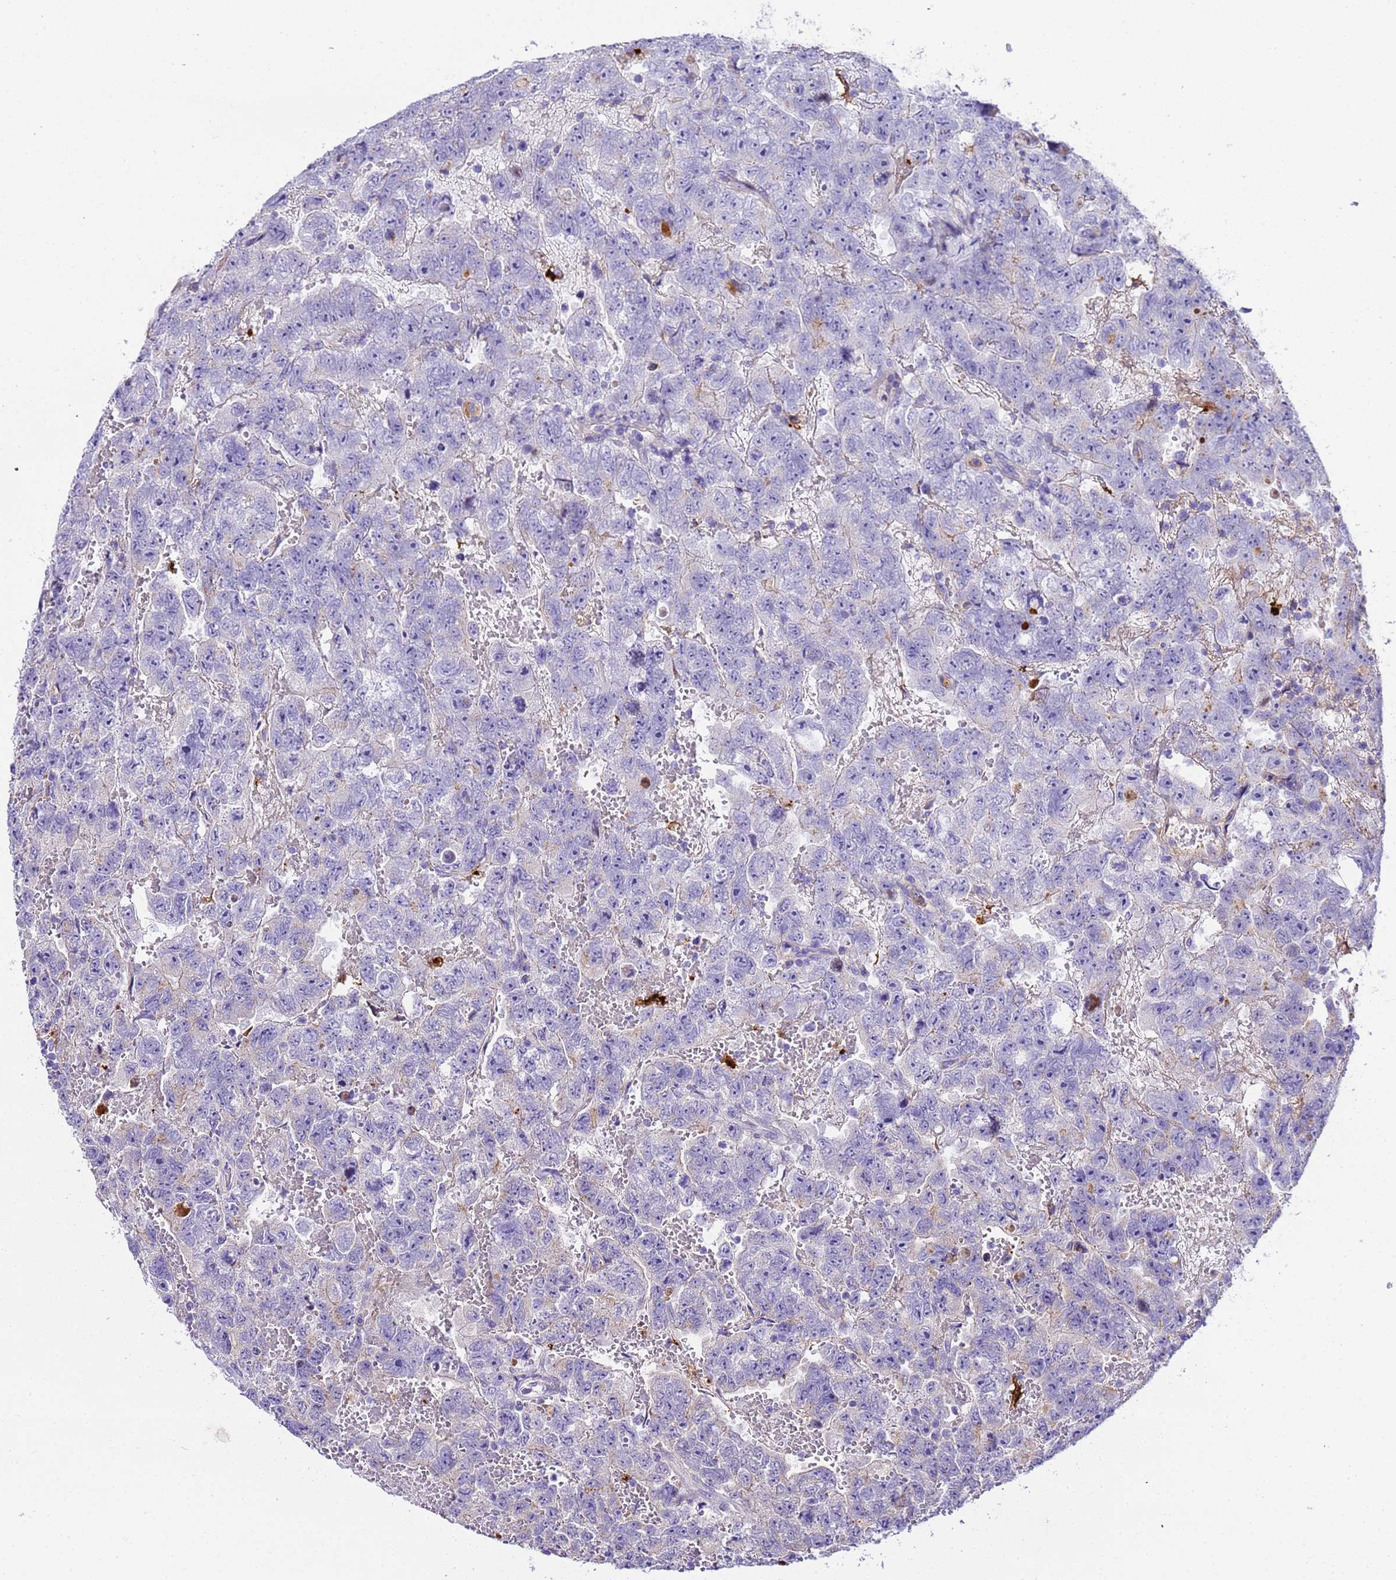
{"staining": {"intensity": "negative", "quantity": "none", "location": "none"}, "tissue": "testis cancer", "cell_type": "Tumor cells", "image_type": "cancer", "snomed": [{"axis": "morphology", "description": "Carcinoma, Embryonal, NOS"}, {"axis": "topography", "description": "Testis"}], "caption": "Tumor cells are negative for protein expression in human testis cancer. (Brightfield microscopy of DAB (3,3'-diaminobenzidine) immunohistochemistry (IHC) at high magnification).", "gene": "CFHR2", "patient": {"sex": "male", "age": 45}}